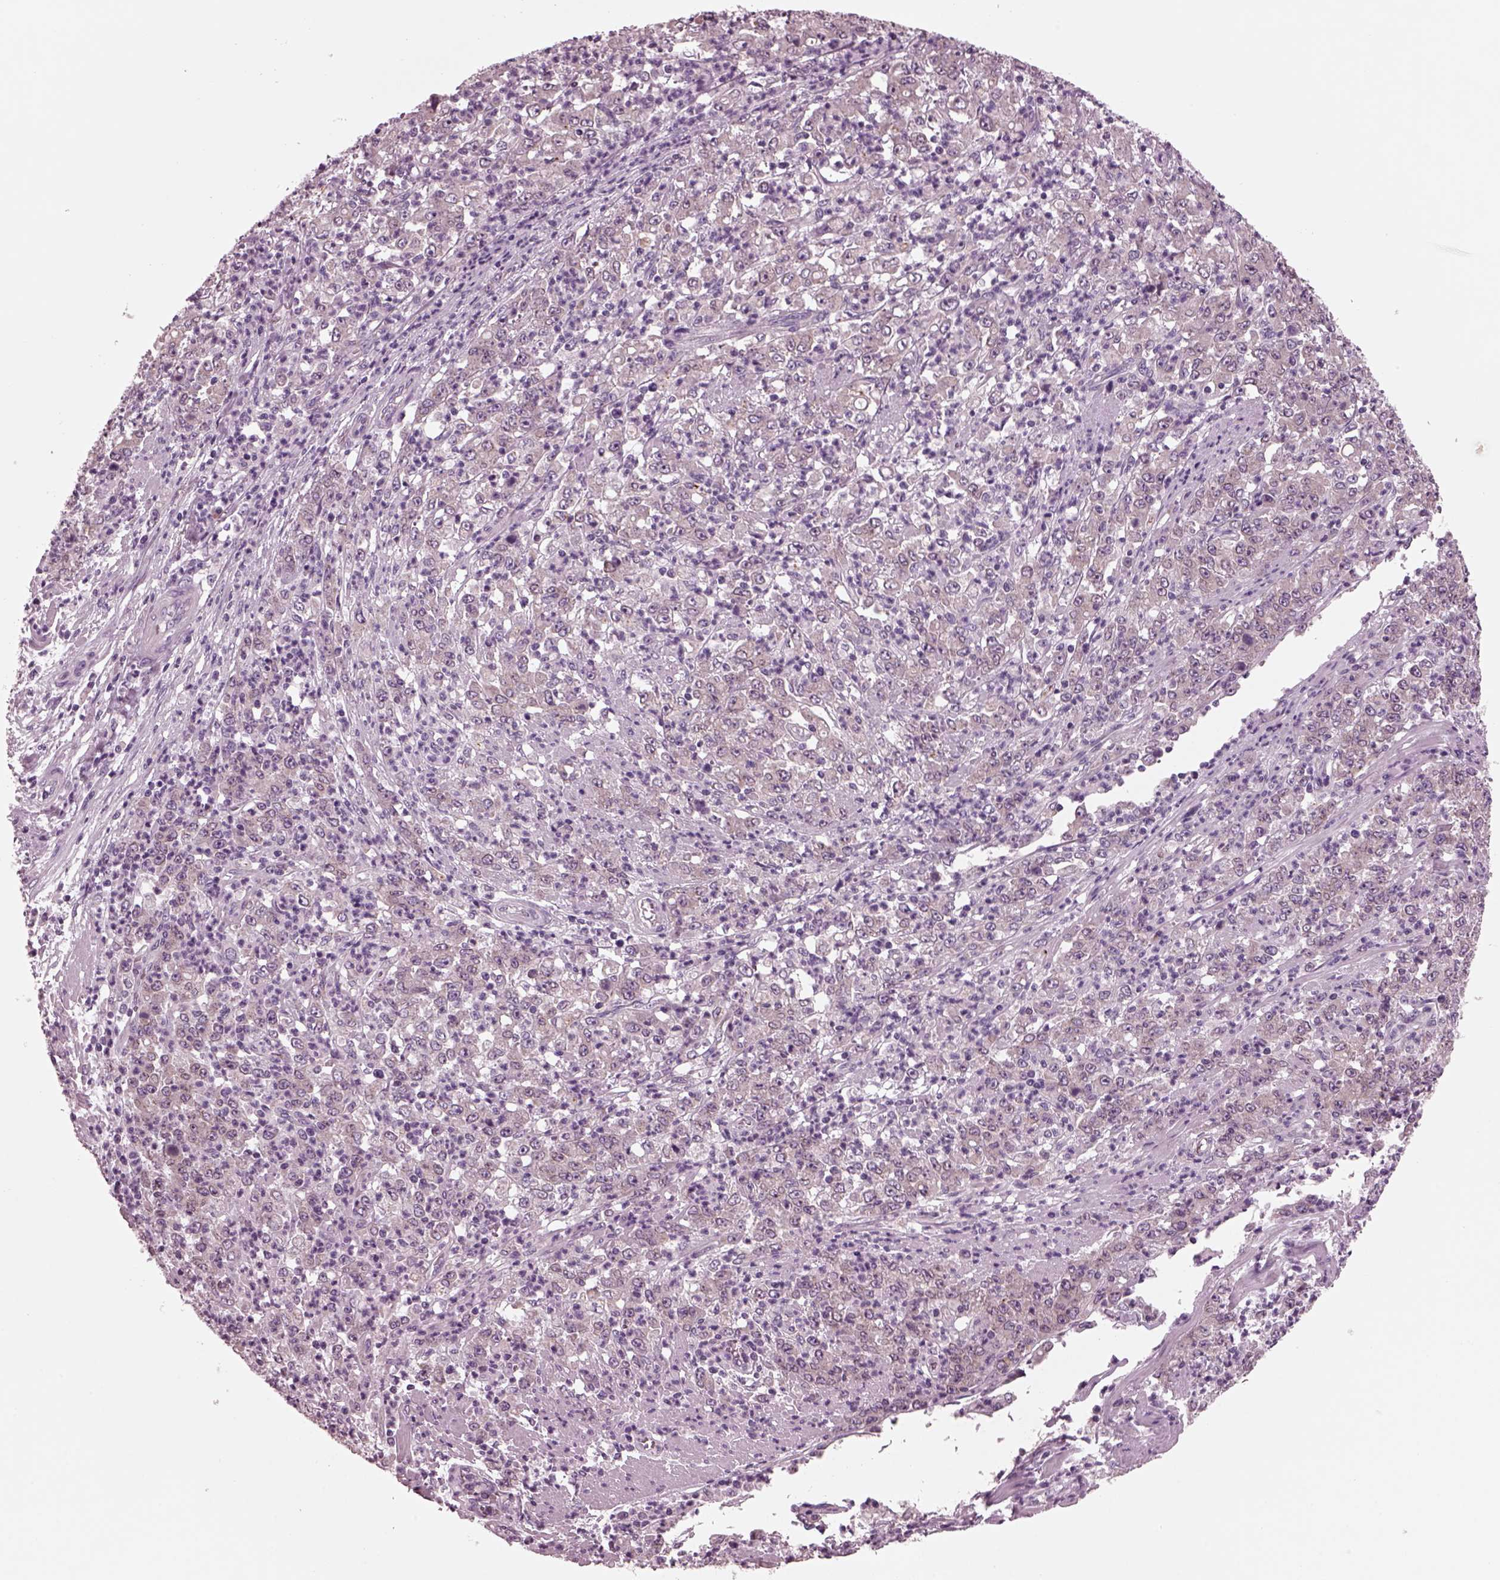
{"staining": {"intensity": "weak", "quantity": "<25%", "location": "cytoplasmic/membranous"}, "tissue": "stomach cancer", "cell_type": "Tumor cells", "image_type": "cancer", "snomed": [{"axis": "morphology", "description": "Adenocarcinoma, NOS"}, {"axis": "topography", "description": "Stomach, lower"}], "caption": "Immunohistochemistry (IHC) of human adenocarcinoma (stomach) demonstrates no staining in tumor cells.", "gene": "AP4M1", "patient": {"sex": "female", "age": 71}}